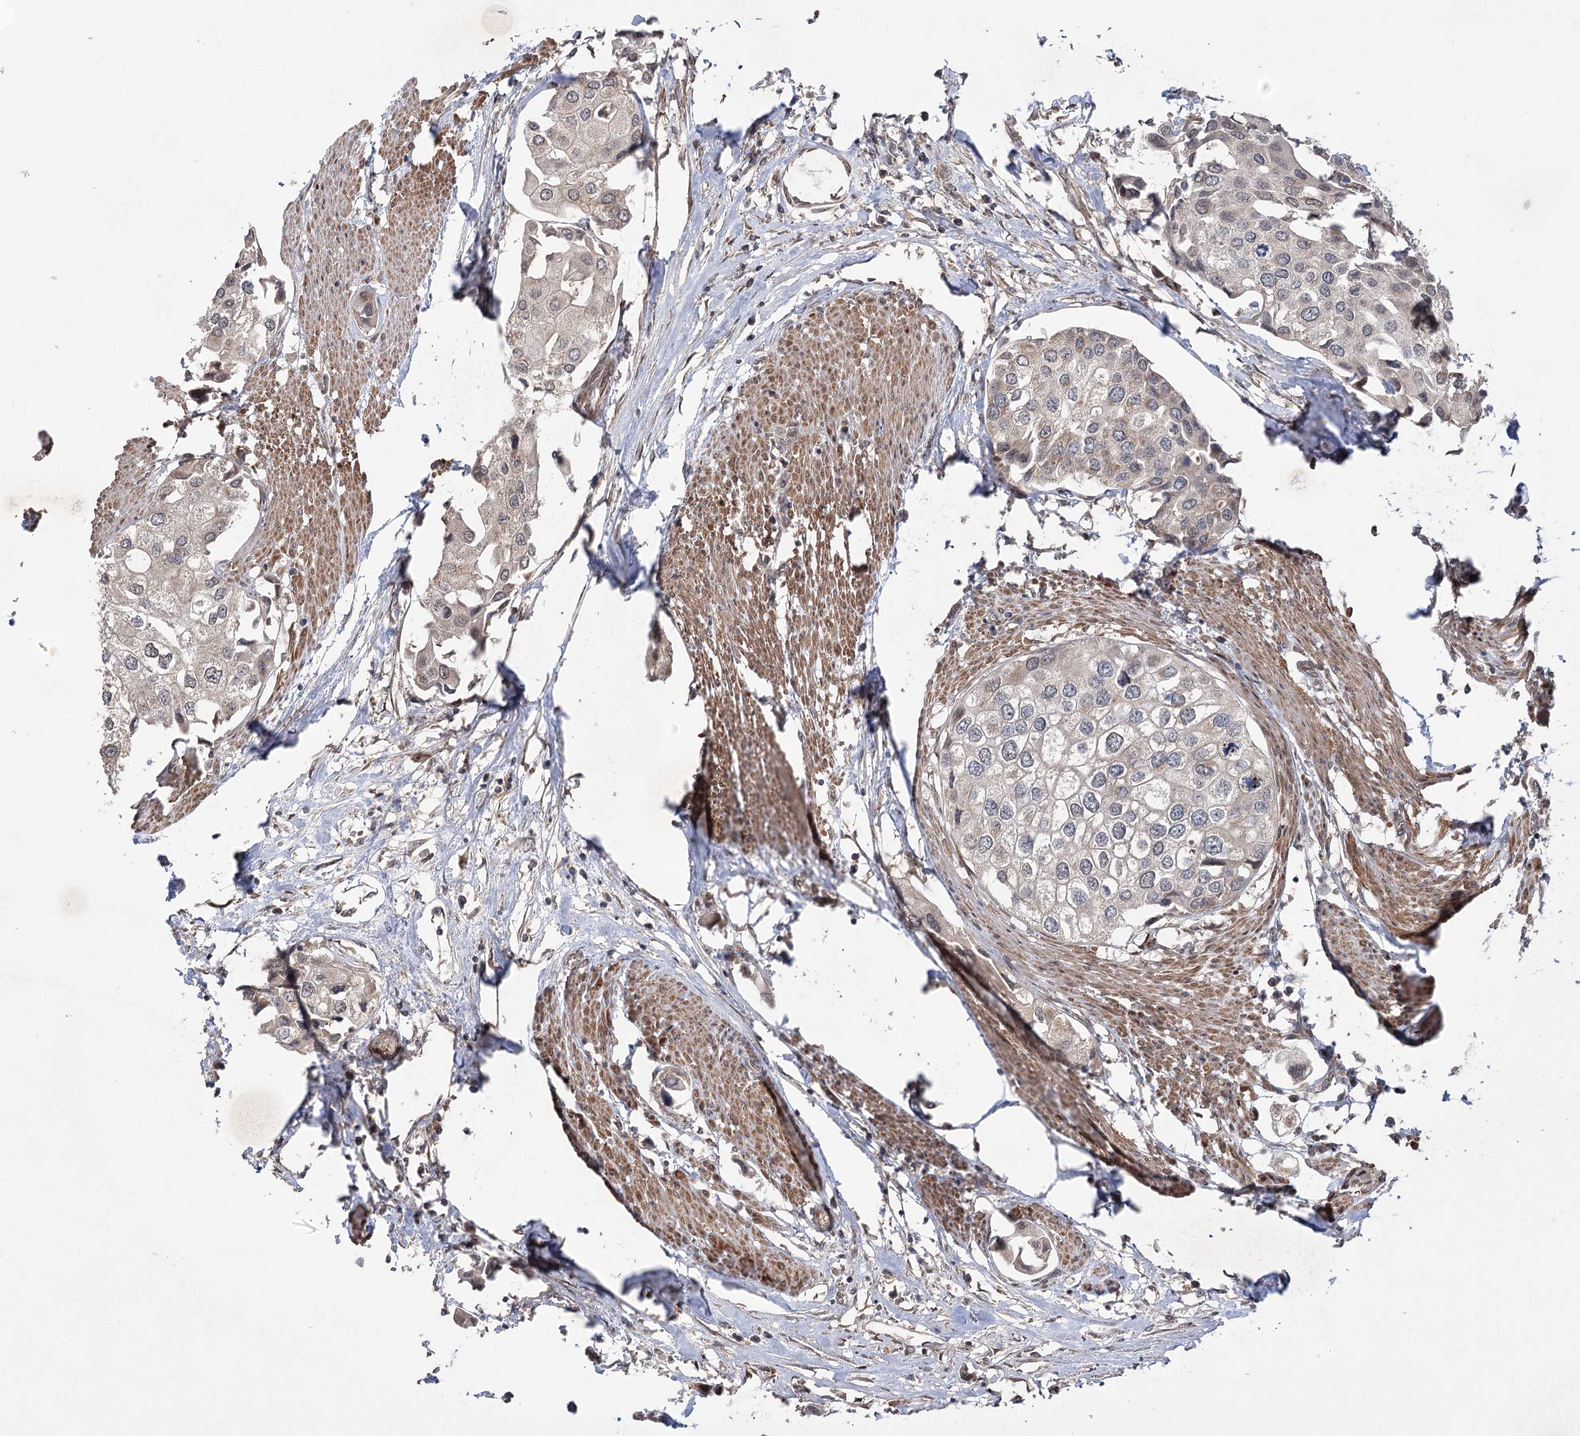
{"staining": {"intensity": "negative", "quantity": "none", "location": "none"}, "tissue": "urothelial cancer", "cell_type": "Tumor cells", "image_type": "cancer", "snomed": [{"axis": "morphology", "description": "Urothelial carcinoma, High grade"}, {"axis": "topography", "description": "Urinary bladder"}], "caption": "Immunohistochemistry of human urothelial cancer exhibits no staining in tumor cells.", "gene": "TENM2", "patient": {"sex": "male", "age": 64}}